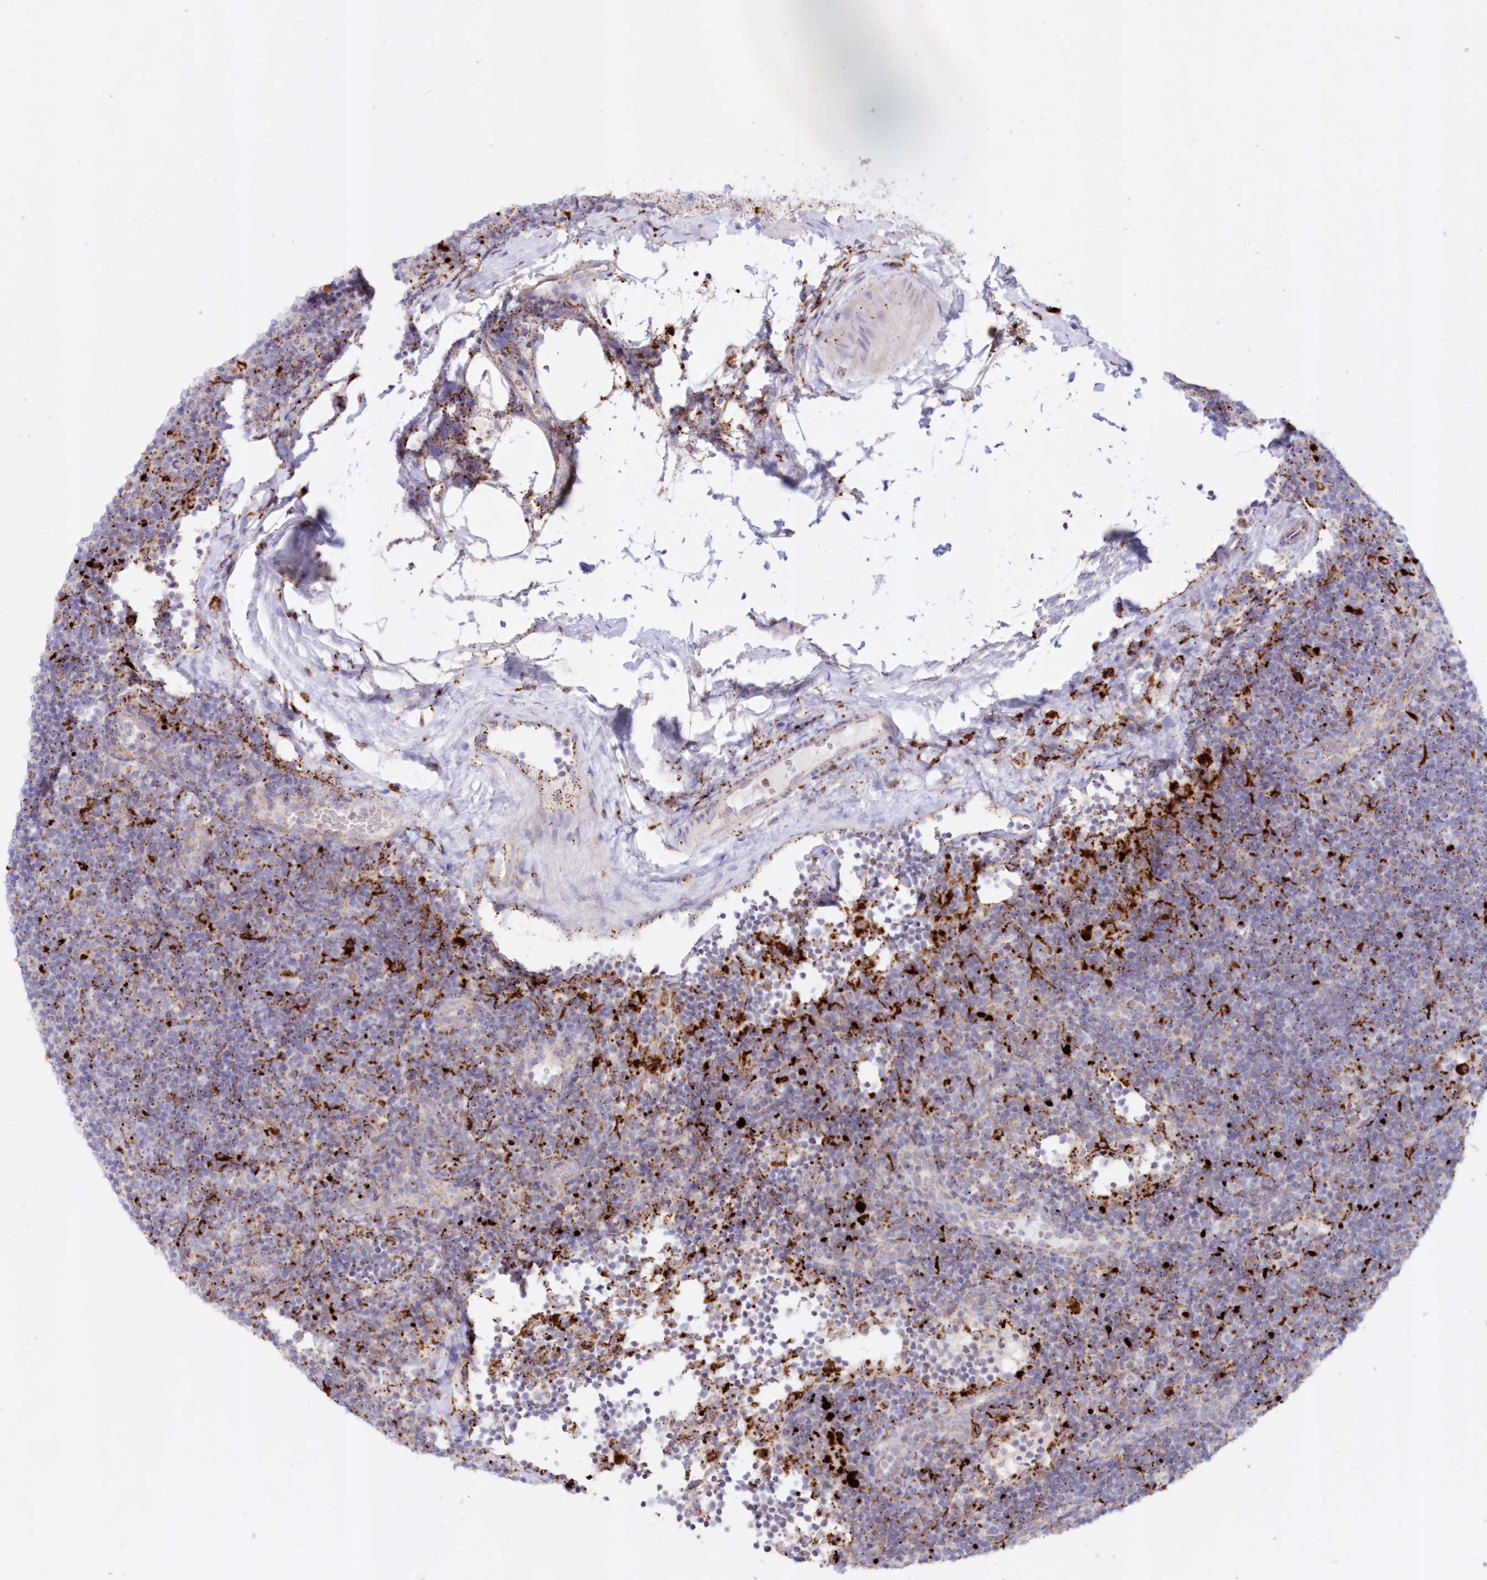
{"staining": {"intensity": "negative", "quantity": "none", "location": "none"}, "tissue": "lymphoma", "cell_type": "Tumor cells", "image_type": "cancer", "snomed": [{"axis": "morphology", "description": "Hodgkin's disease, NOS"}, {"axis": "topography", "description": "Lymph node"}], "caption": "IHC of human lymphoma demonstrates no positivity in tumor cells.", "gene": "TPP1", "patient": {"sex": "female", "age": 57}}